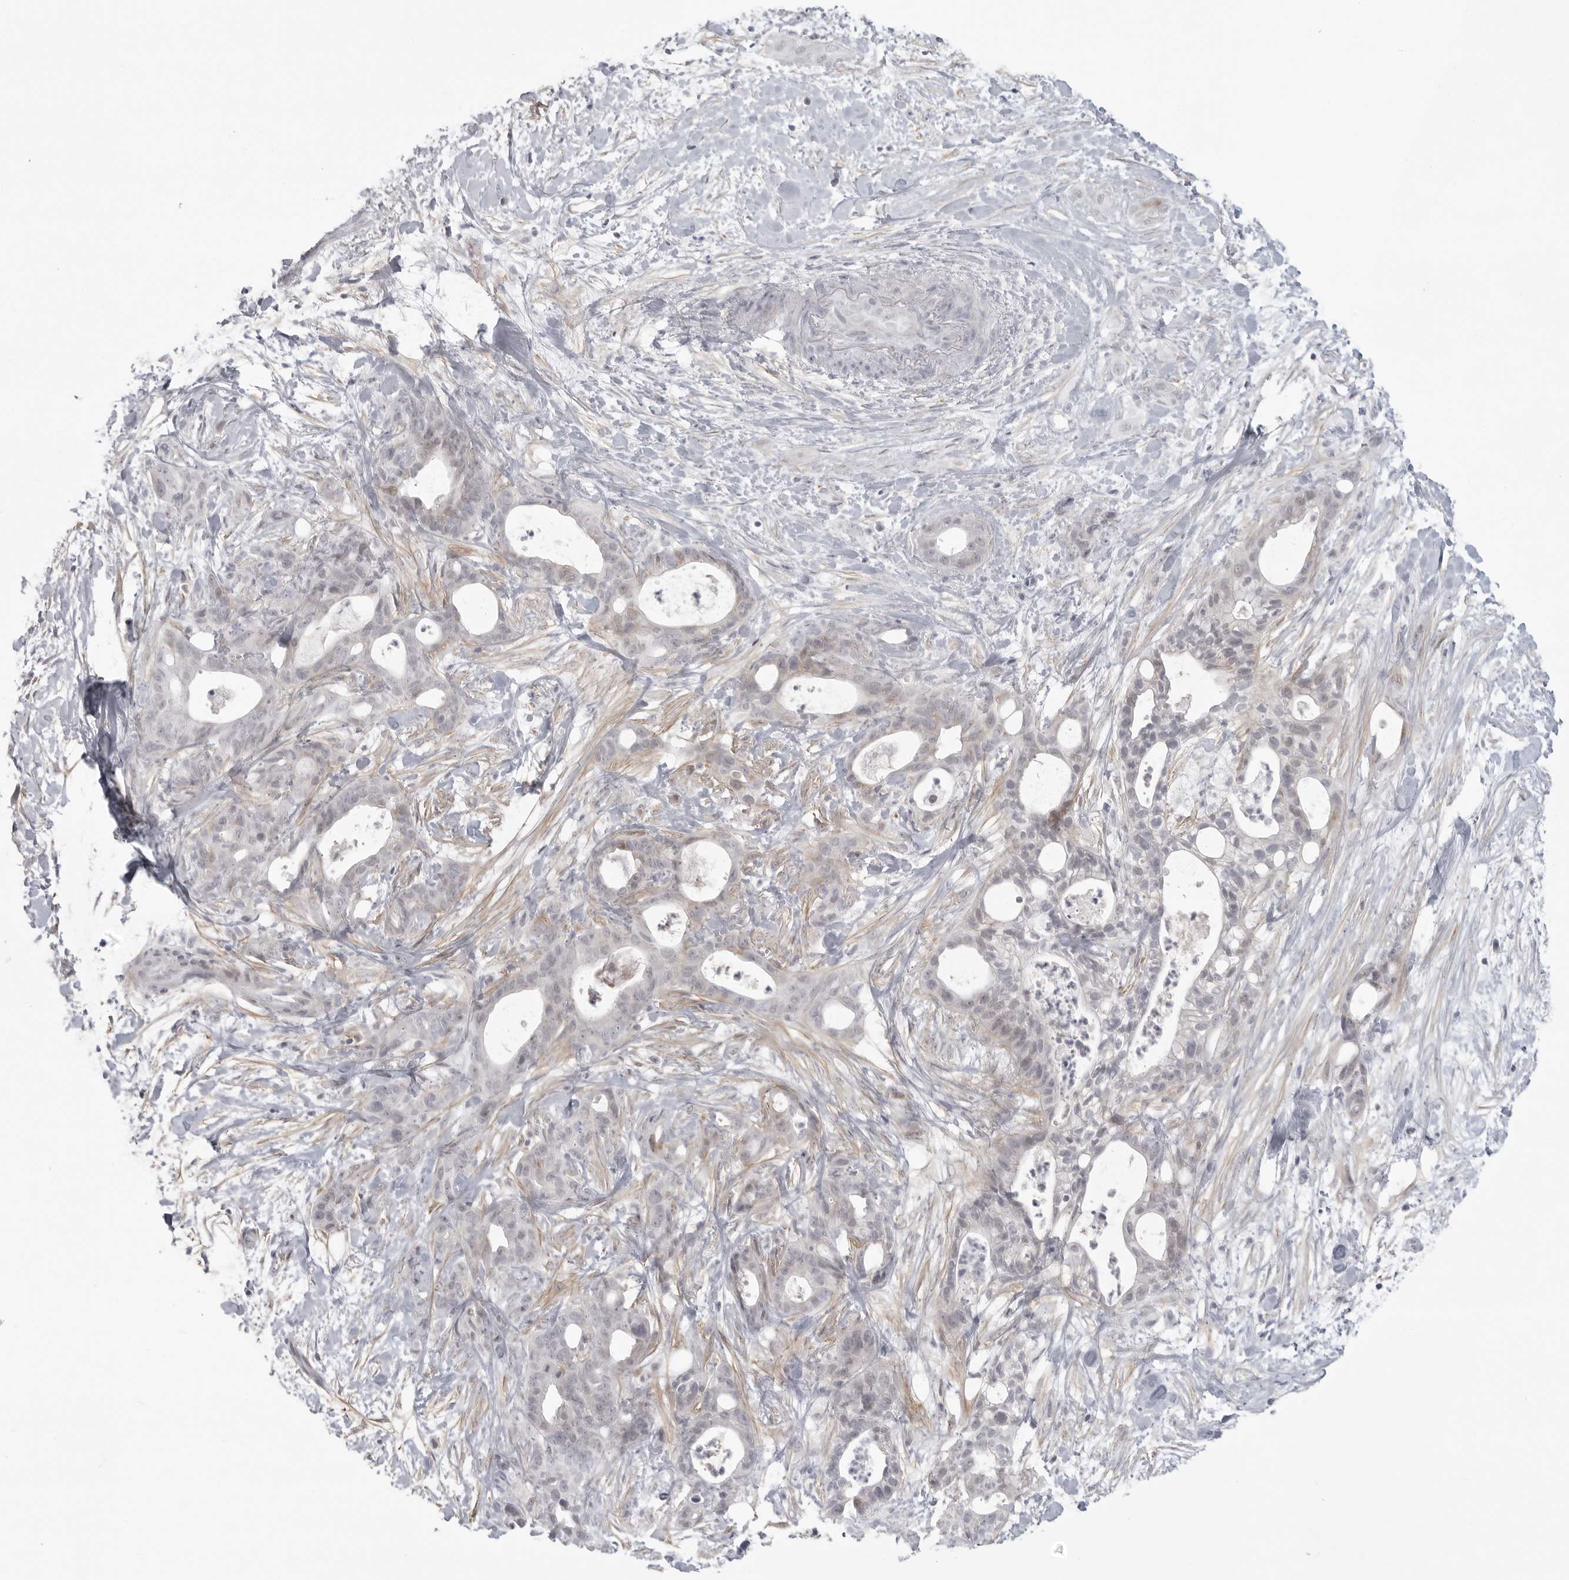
{"staining": {"intensity": "weak", "quantity": "<25%", "location": "cytoplasmic/membranous"}, "tissue": "pancreatic cancer", "cell_type": "Tumor cells", "image_type": "cancer", "snomed": [{"axis": "morphology", "description": "Adenocarcinoma, NOS"}, {"axis": "topography", "description": "Pancreas"}], "caption": "IHC of human adenocarcinoma (pancreatic) displays no expression in tumor cells.", "gene": "TCTN3", "patient": {"sex": "male", "age": 58}}